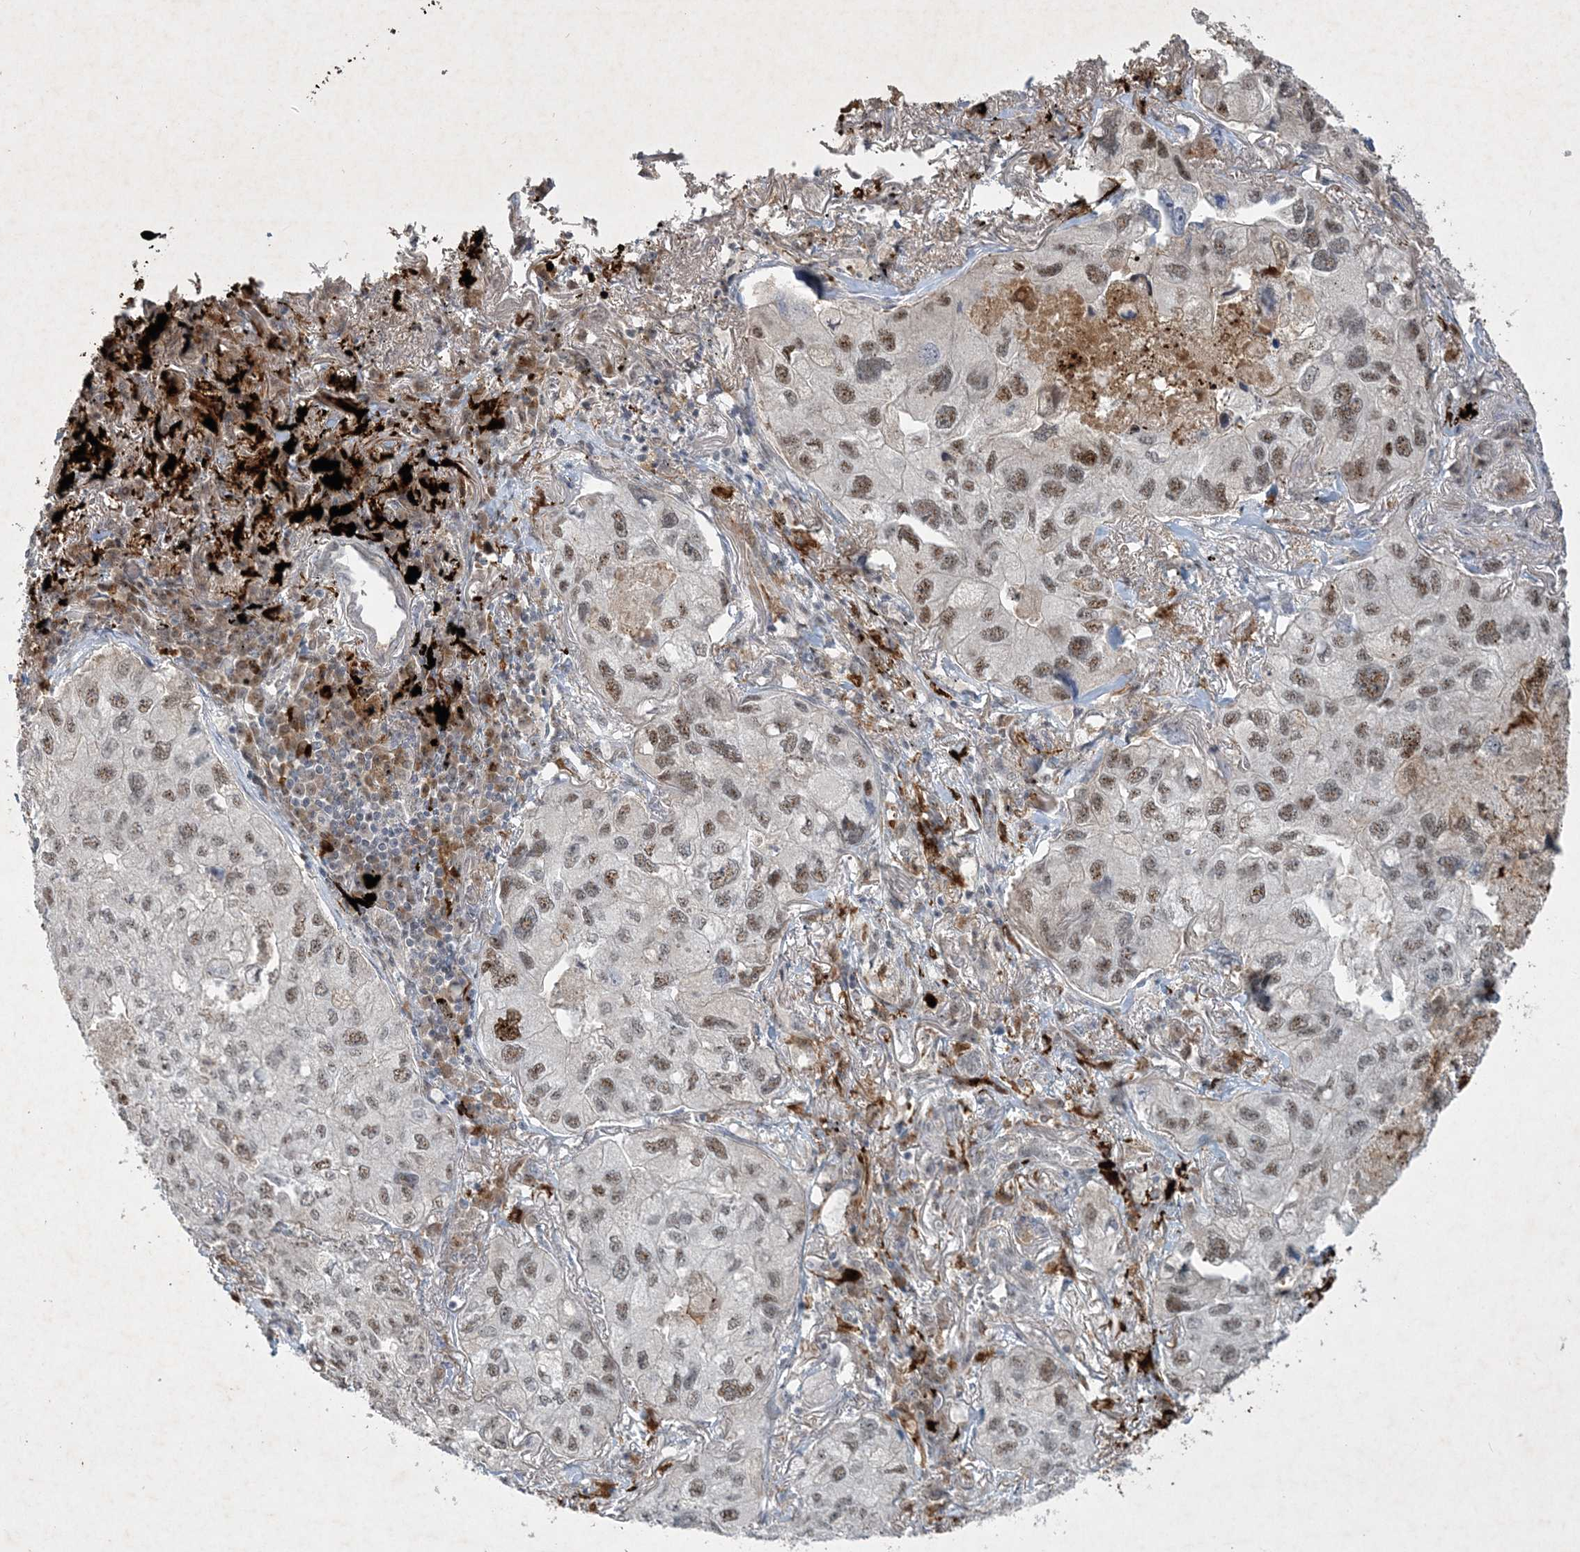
{"staining": {"intensity": "moderate", "quantity": "25%-75%", "location": "nuclear"}, "tissue": "lung cancer", "cell_type": "Tumor cells", "image_type": "cancer", "snomed": [{"axis": "morphology", "description": "Adenocarcinoma, NOS"}, {"axis": "topography", "description": "Lung"}], "caption": "Lung cancer (adenocarcinoma) stained with IHC demonstrates moderate nuclear positivity in about 25%-75% of tumor cells.", "gene": "THG1L", "patient": {"sex": "male", "age": 65}}